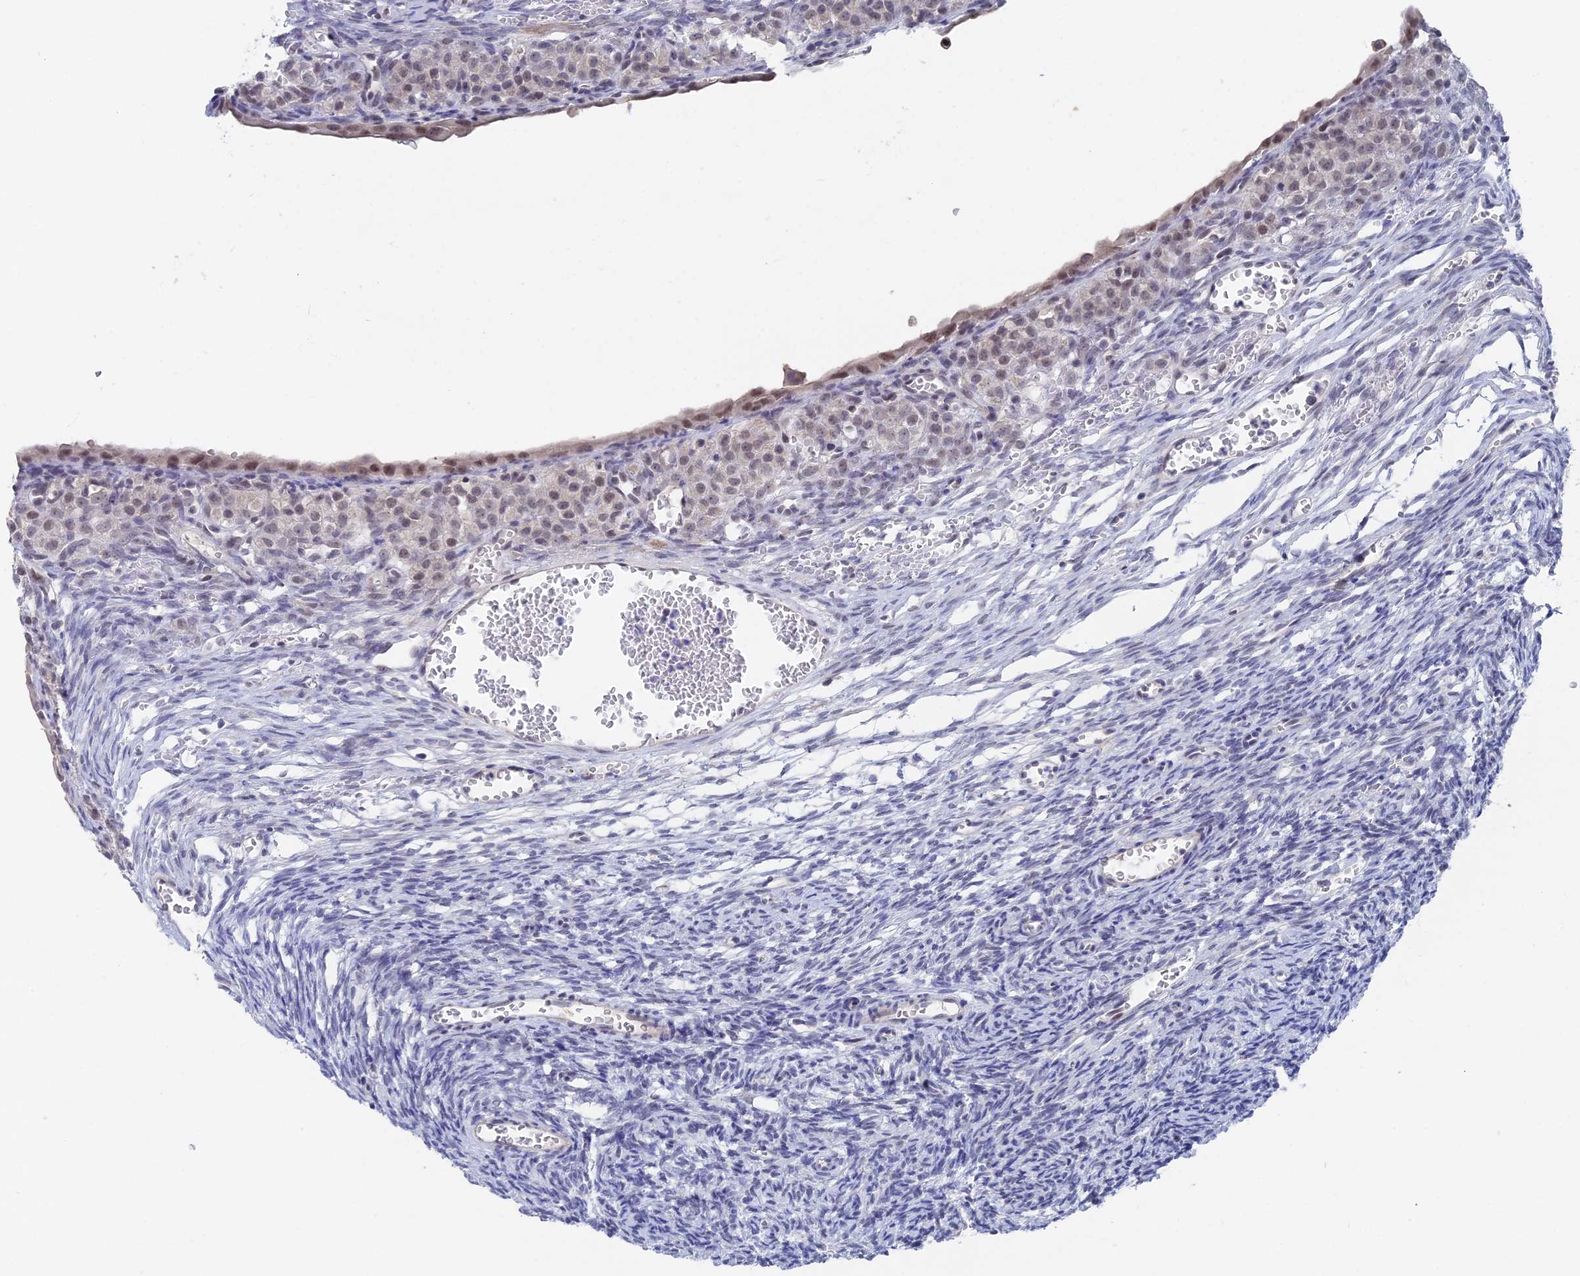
{"staining": {"intensity": "negative", "quantity": "none", "location": "none"}, "tissue": "ovary", "cell_type": "Ovarian stroma cells", "image_type": "normal", "snomed": [{"axis": "morphology", "description": "Normal tissue, NOS"}, {"axis": "topography", "description": "Ovary"}], "caption": "Ovarian stroma cells are negative for brown protein staining in benign ovary. (DAB immunohistochemistry (IHC), high magnification).", "gene": "BRD2", "patient": {"sex": "female", "age": 39}}